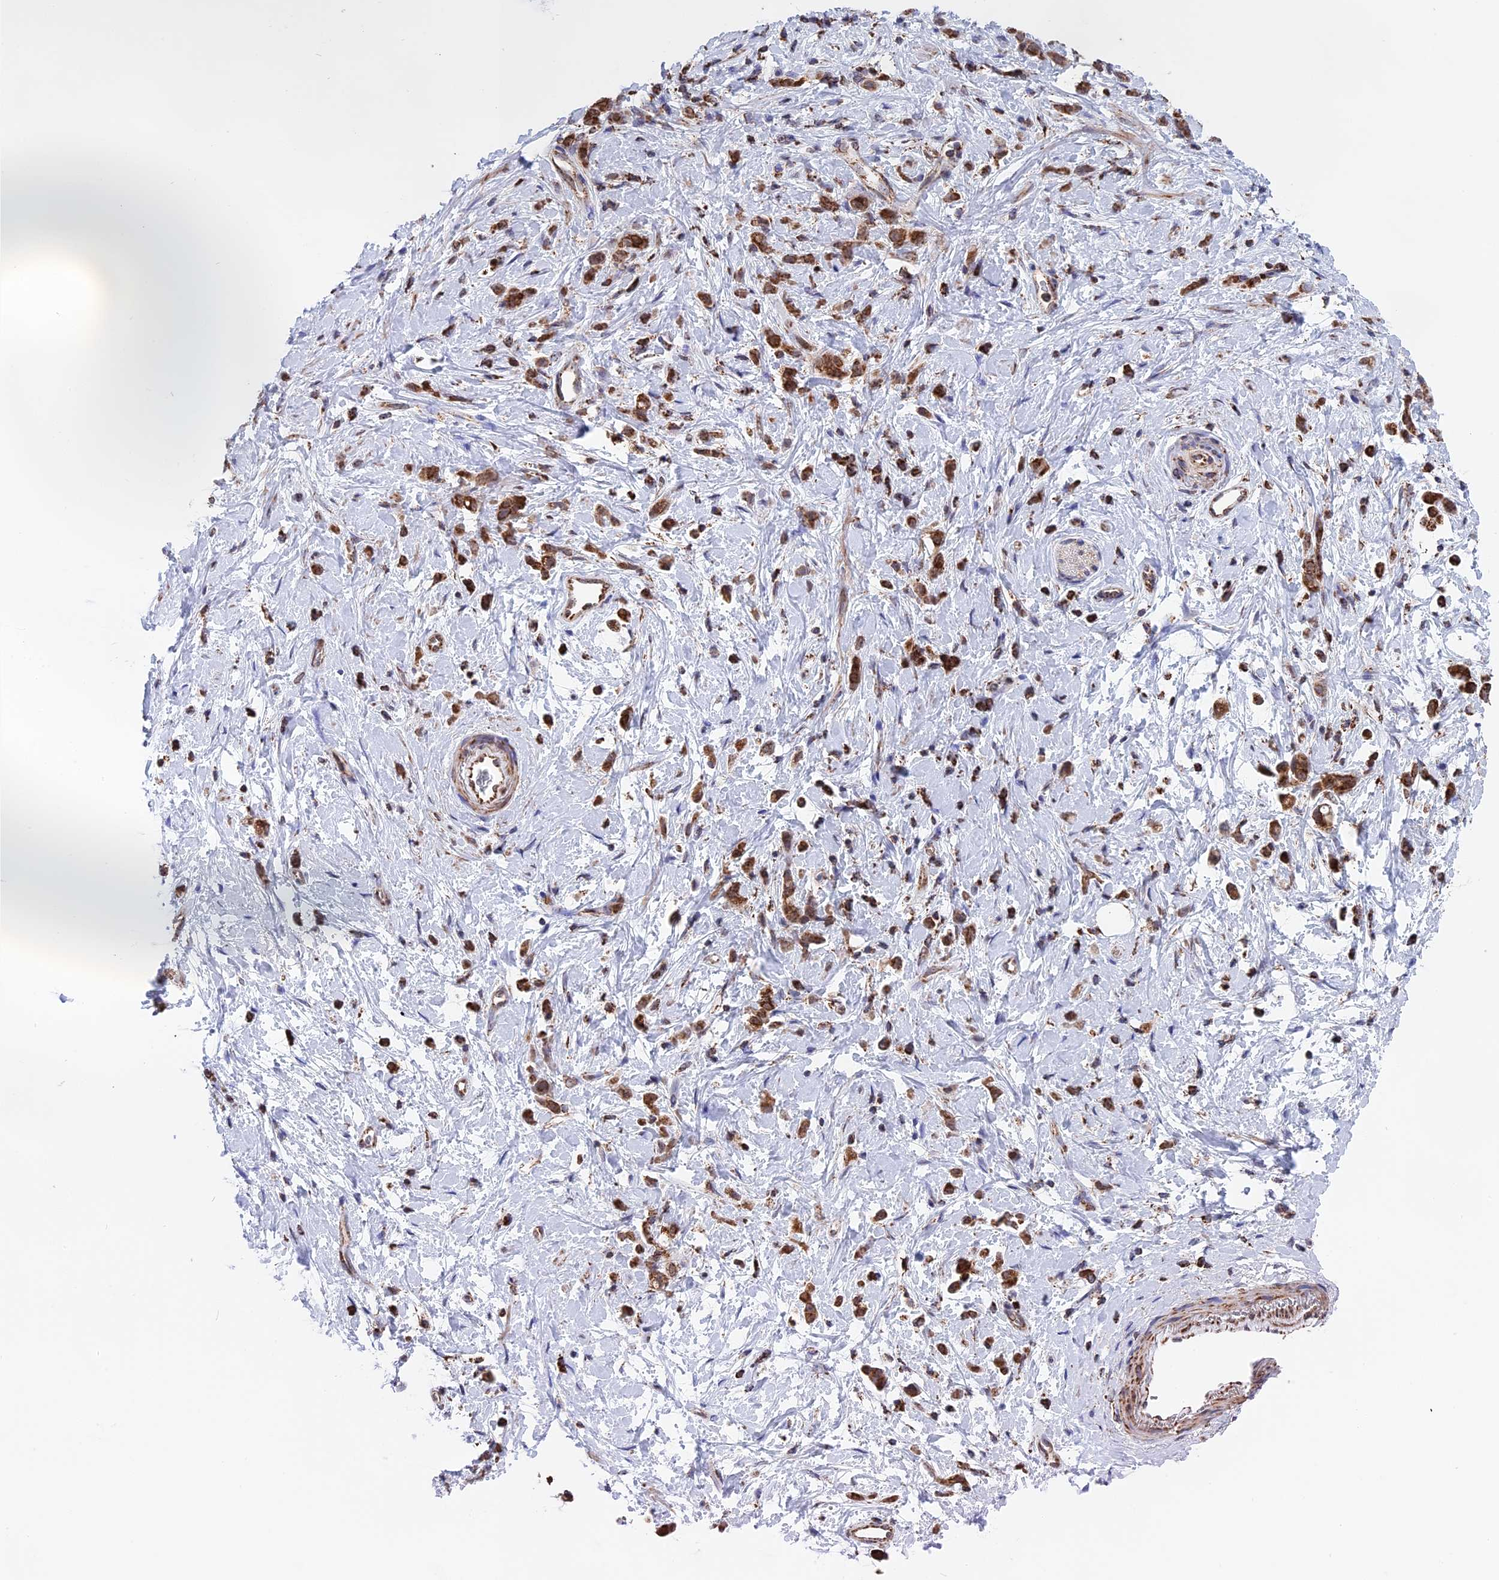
{"staining": {"intensity": "strong", "quantity": ">75%", "location": "cytoplasmic/membranous"}, "tissue": "stomach cancer", "cell_type": "Tumor cells", "image_type": "cancer", "snomed": [{"axis": "morphology", "description": "Adenocarcinoma, NOS"}, {"axis": "topography", "description": "Stomach"}], "caption": "Strong cytoplasmic/membranous positivity is identified in approximately >75% of tumor cells in stomach cancer. (Stains: DAB in brown, nuclei in blue, Microscopy: brightfield microscopy at high magnification).", "gene": "CDC16", "patient": {"sex": "female", "age": 60}}